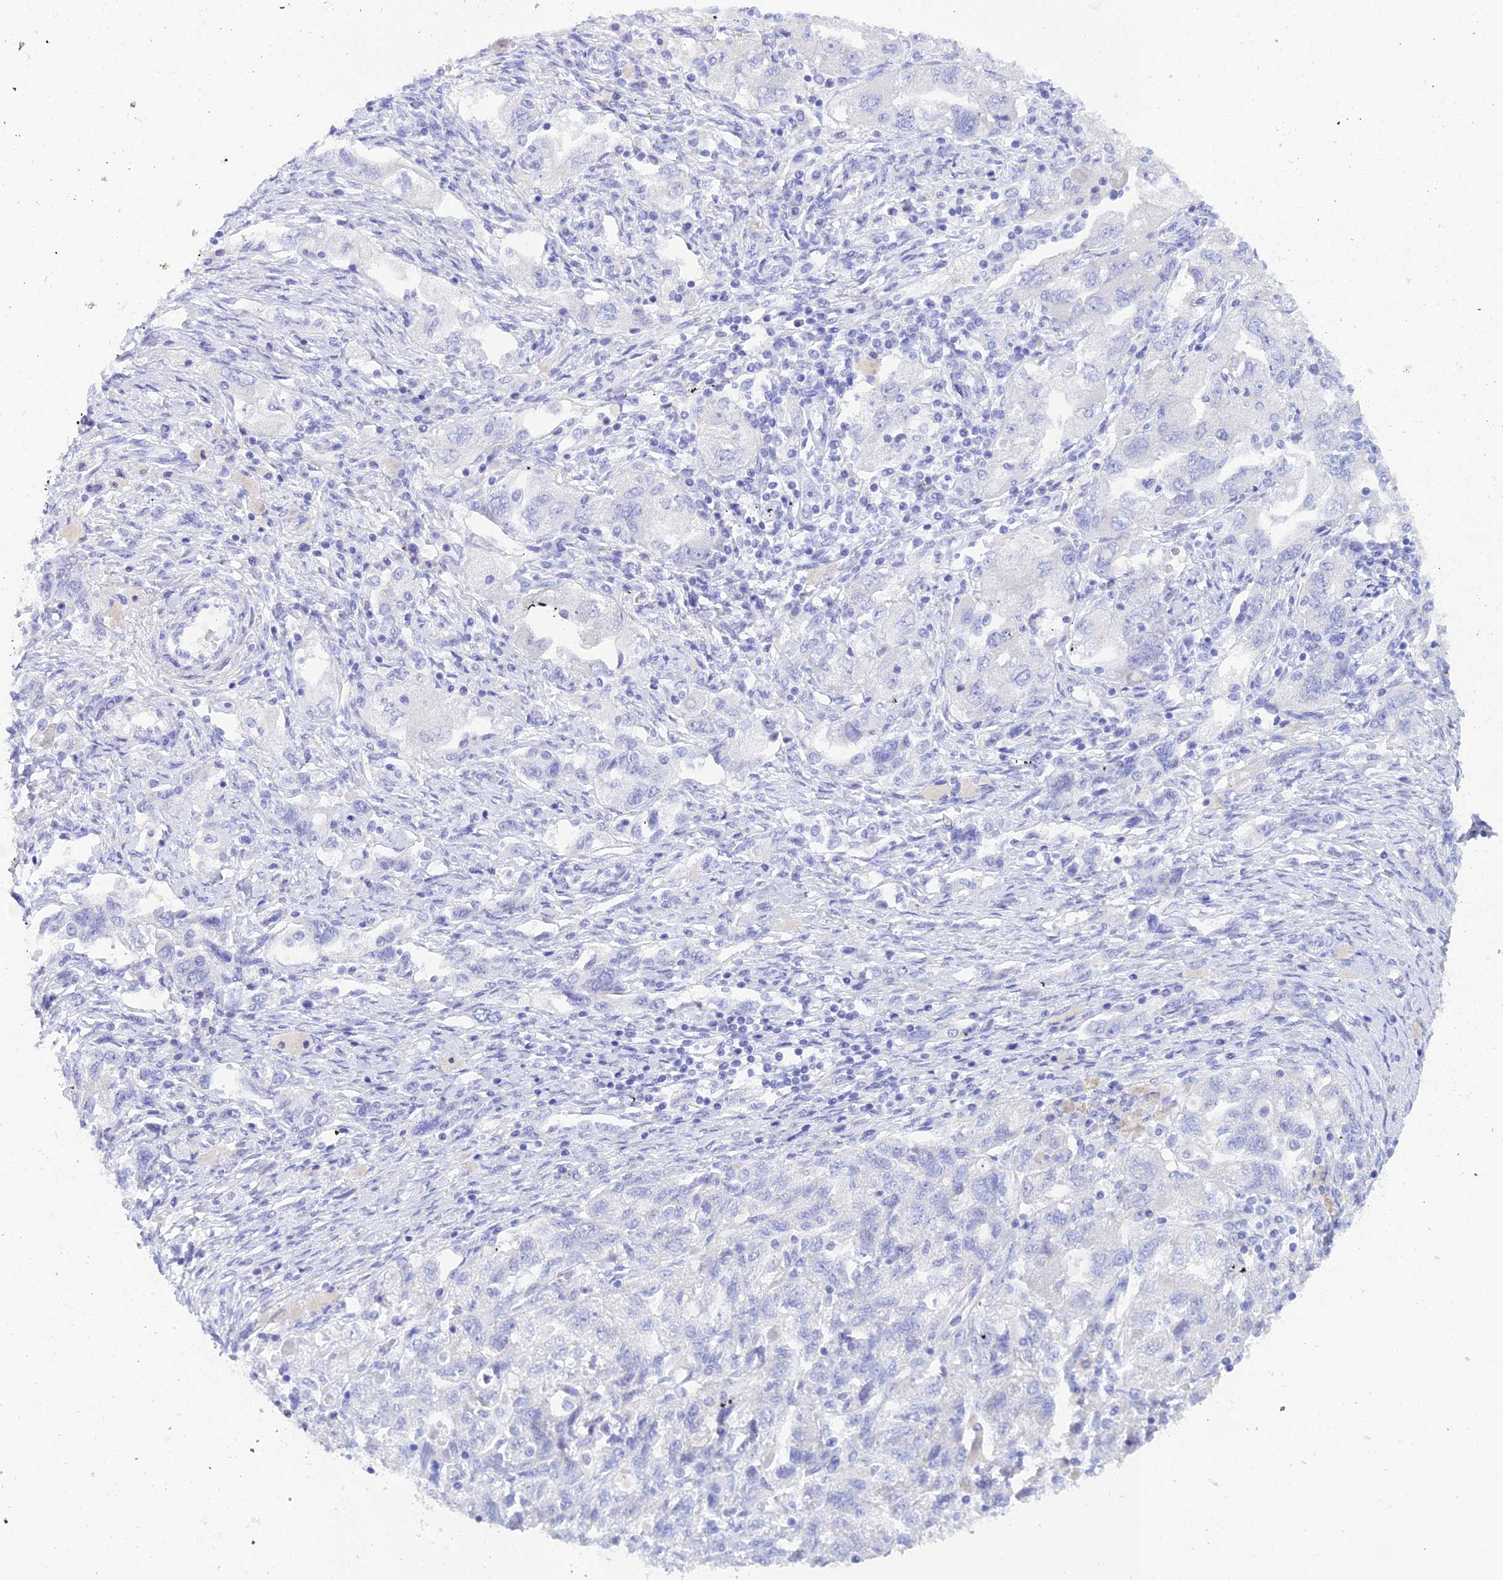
{"staining": {"intensity": "negative", "quantity": "none", "location": "none"}, "tissue": "ovarian cancer", "cell_type": "Tumor cells", "image_type": "cancer", "snomed": [{"axis": "morphology", "description": "Carcinoma, NOS"}, {"axis": "morphology", "description": "Cystadenocarcinoma, serous, NOS"}, {"axis": "topography", "description": "Ovary"}], "caption": "Immunohistochemistry (IHC) photomicrograph of ovarian cancer (carcinoma) stained for a protein (brown), which shows no positivity in tumor cells.", "gene": "REG1A", "patient": {"sex": "female", "age": 69}}